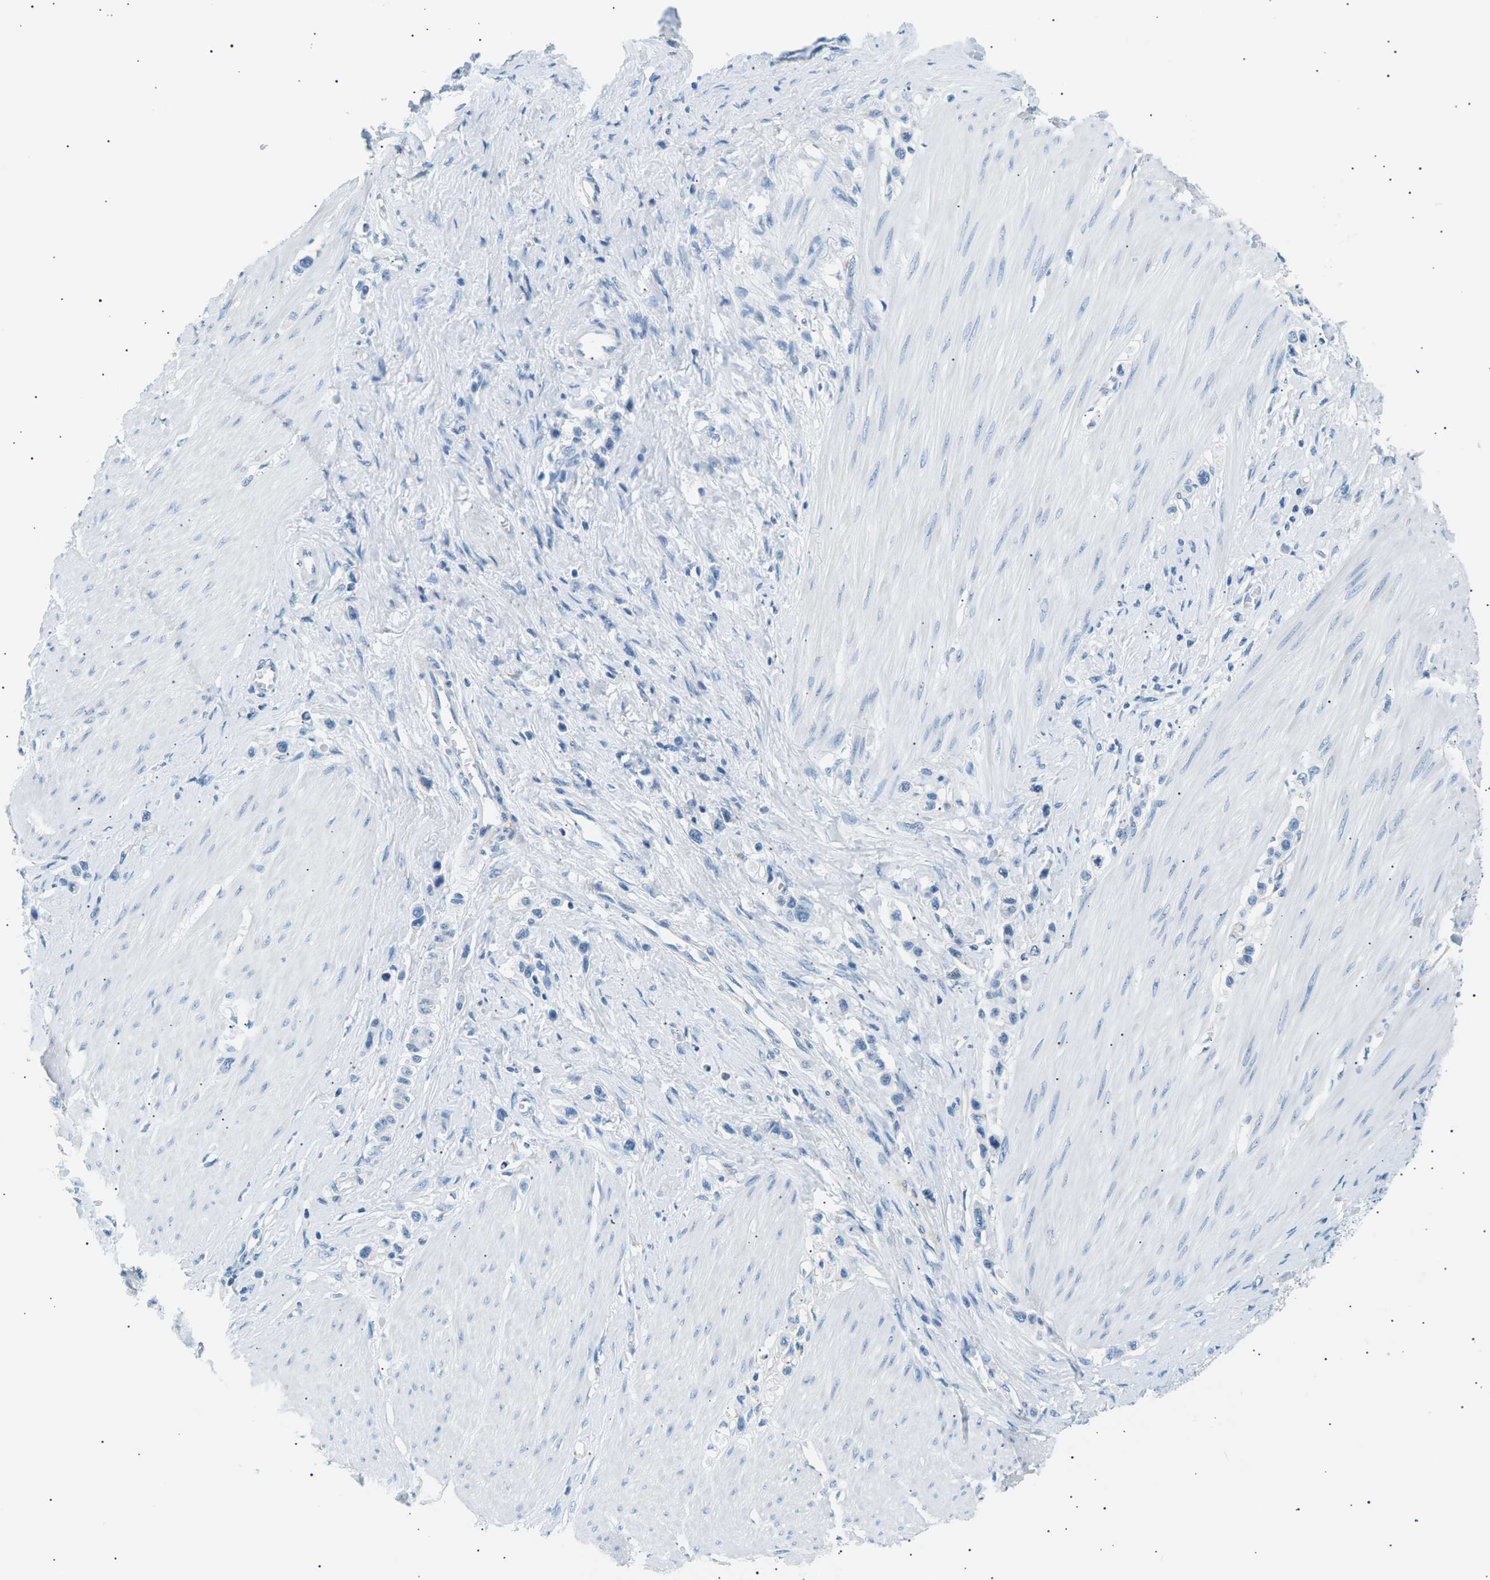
{"staining": {"intensity": "negative", "quantity": "none", "location": "none"}, "tissue": "stomach cancer", "cell_type": "Tumor cells", "image_type": "cancer", "snomed": [{"axis": "morphology", "description": "Adenocarcinoma, NOS"}, {"axis": "topography", "description": "Stomach"}], "caption": "The micrograph reveals no staining of tumor cells in stomach cancer (adenocarcinoma).", "gene": "SEPTIN5", "patient": {"sex": "female", "age": 65}}